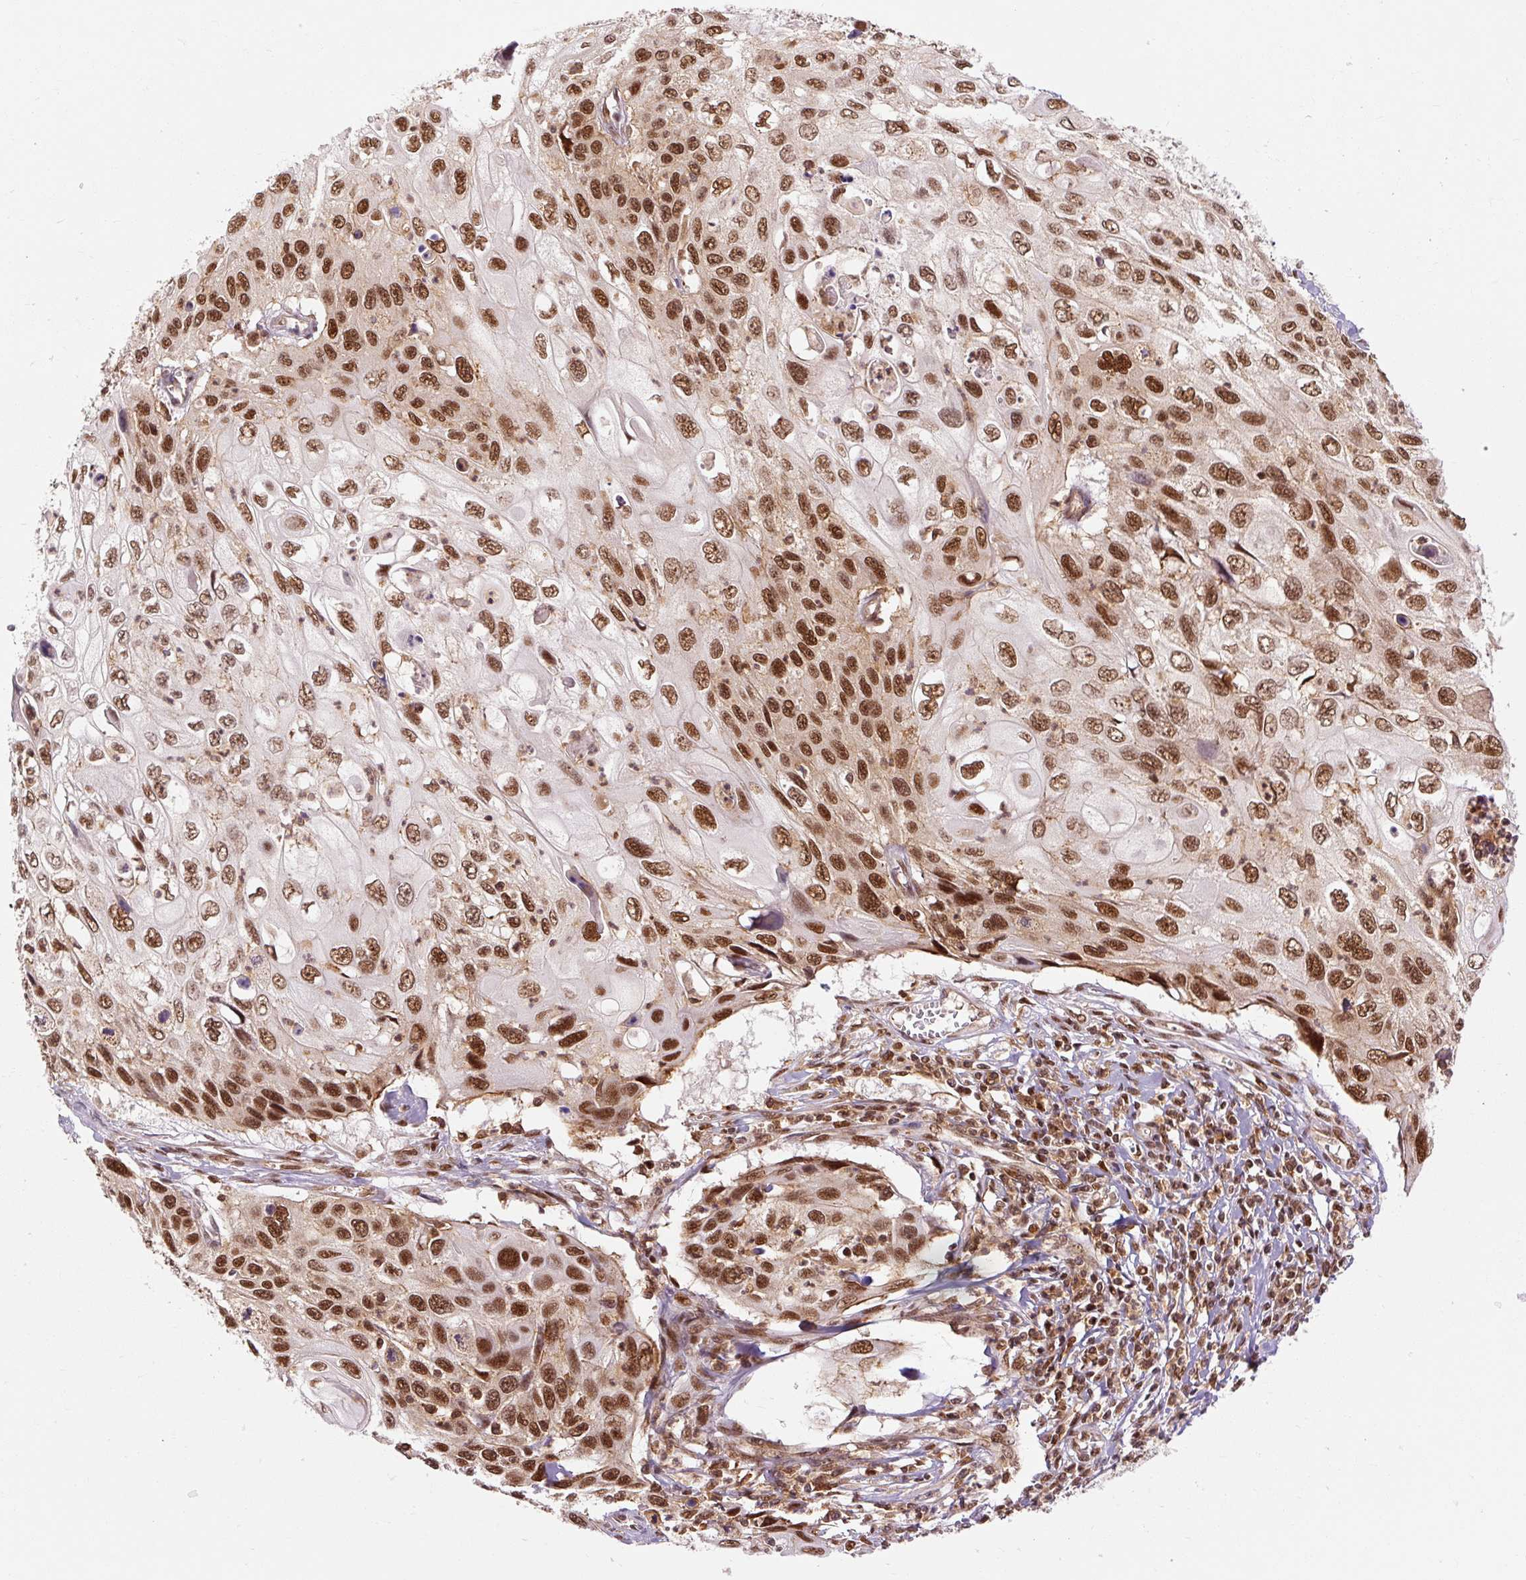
{"staining": {"intensity": "strong", "quantity": ">75%", "location": "nuclear"}, "tissue": "cervical cancer", "cell_type": "Tumor cells", "image_type": "cancer", "snomed": [{"axis": "morphology", "description": "Squamous cell carcinoma, NOS"}, {"axis": "topography", "description": "Cervix"}], "caption": "Squamous cell carcinoma (cervical) was stained to show a protein in brown. There is high levels of strong nuclear expression in approximately >75% of tumor cells.", "gene": "CSTF1", "patient": {"sex": "female", "age": 70}}